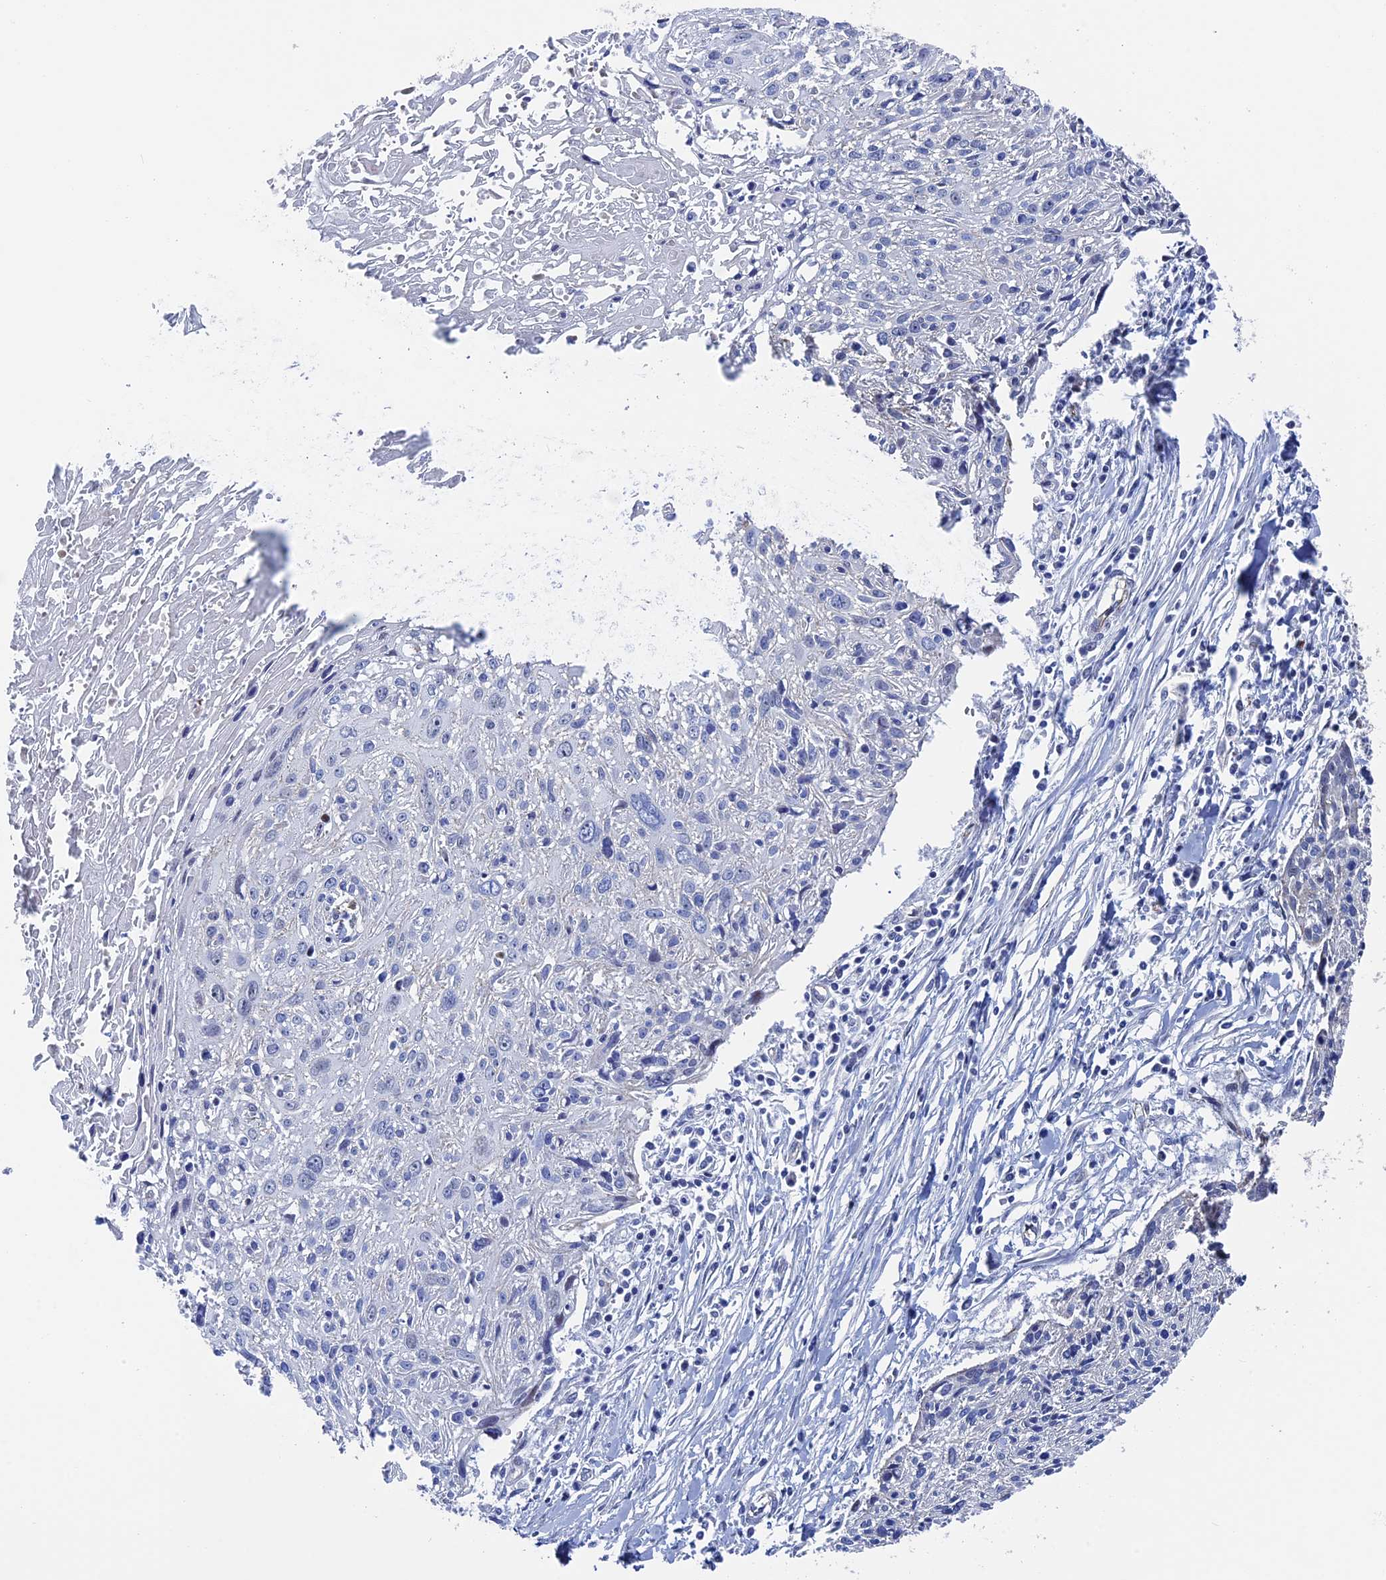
{"staining": {"intensity": "negative", "quantity": "none", "location": "none"}, "tissue": "cervical cancer", "cell_type": "Tumor cells", "image_type": "cancer", "snomed": [{"axis": "morphology", "description": "Squamous cell carcinoma, NOS"}, {"axis": "topography", "description": "Cervix"}], "caption": "Tumor cells are negative for brown protein staining in cervical squamous cell carcinoma.", "gene": "EXOSC9", "patient": {"sex": "female", "age": 51}}